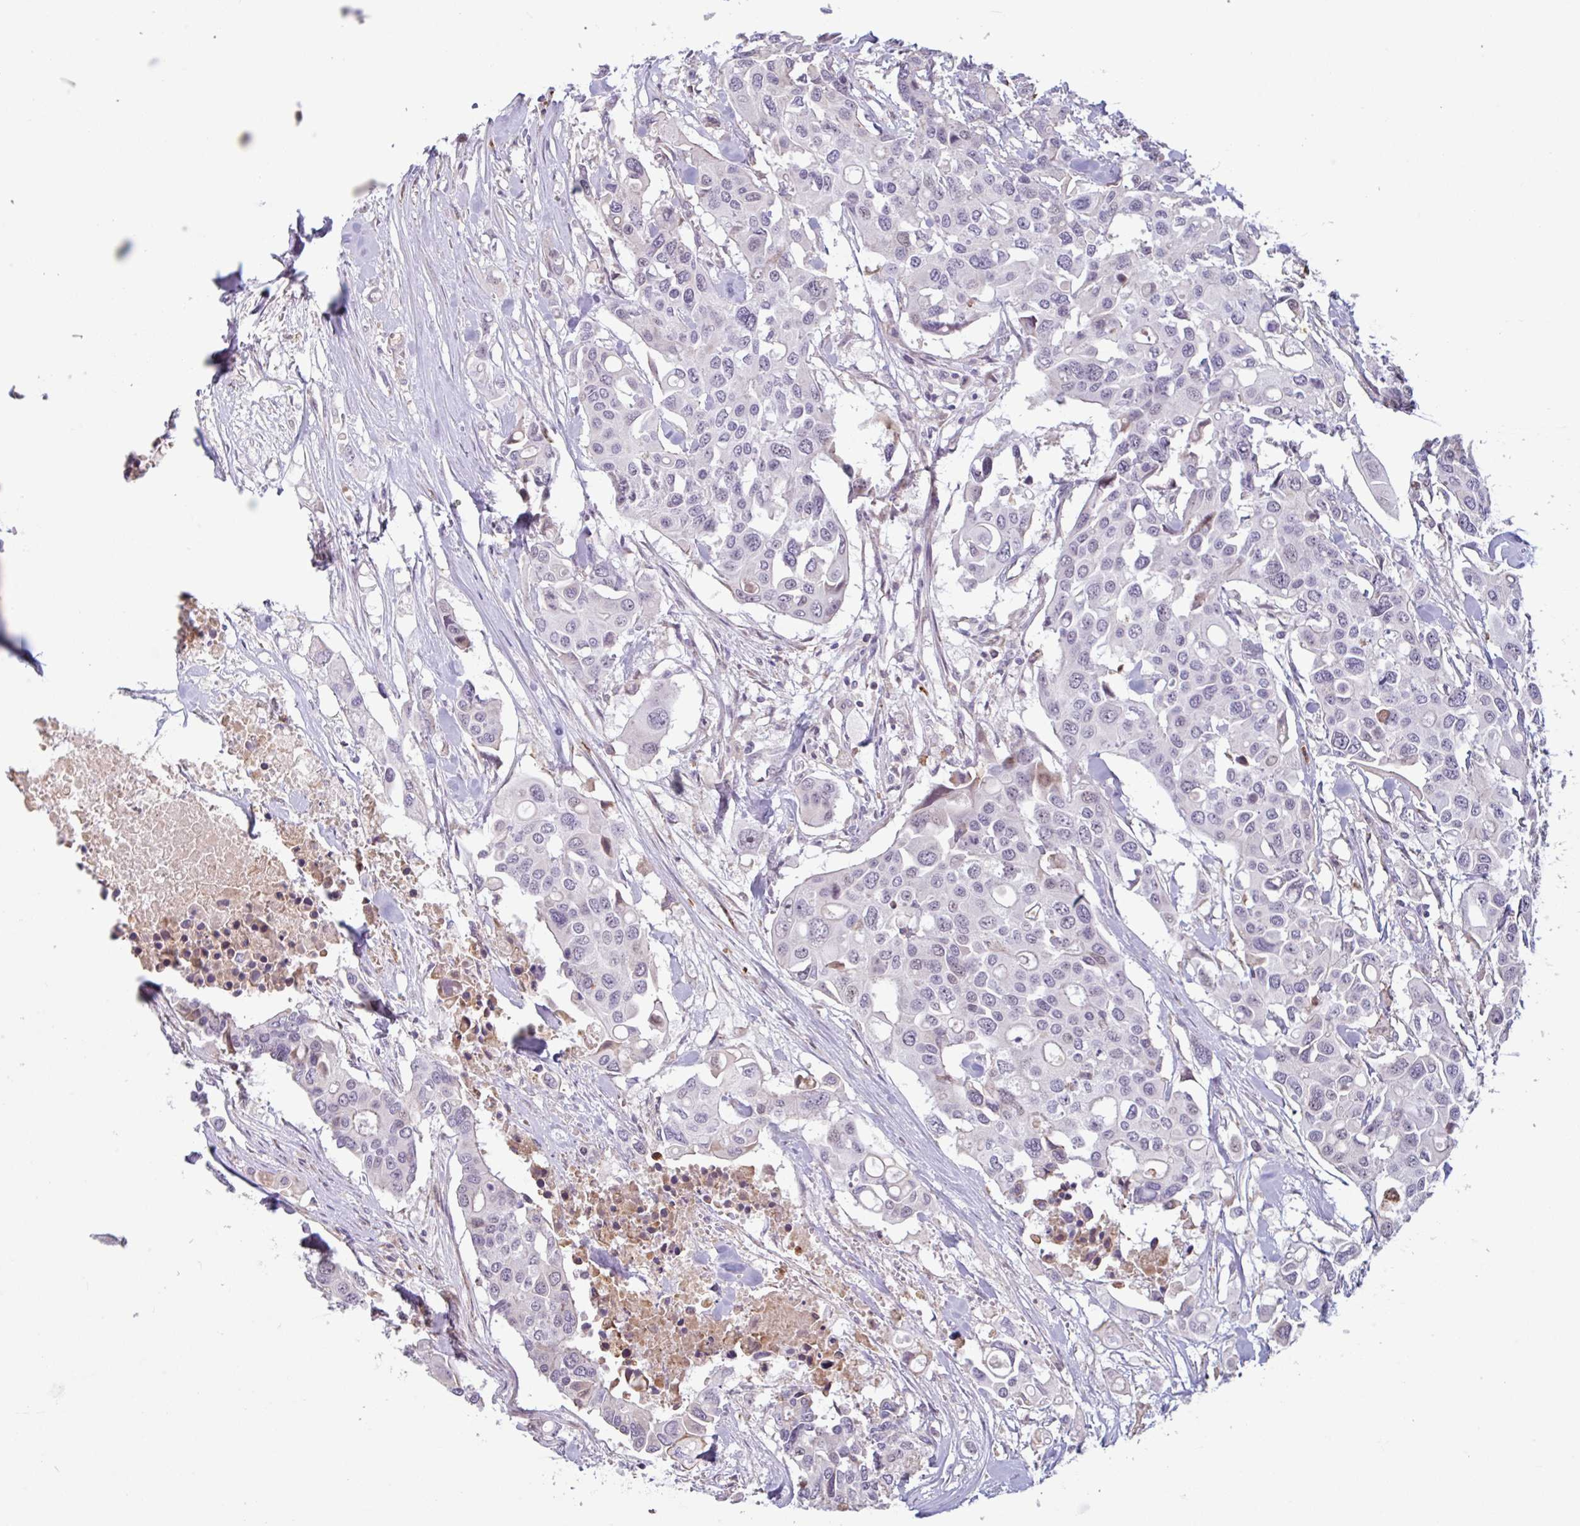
{"staining": {"intensity": "weak", "quantity": "<25%", "location": "nuclear"}, "tissue": "colorectal cancer", "cell_type": "Tumor cells", "image_type": "cancer", "snomed": [{"axis": "morphology", "description": "Adenocarcinoma, NOS"}, {"axis": "topography", "description": "Colon"}], "caption": "Human colorectal cancer stained for a protein using immunohistochemistry (IHC) demonstrates no expression in tumor cells.", "gene": "TAF1D", "patient": {"sex": "male", "age": 77}}